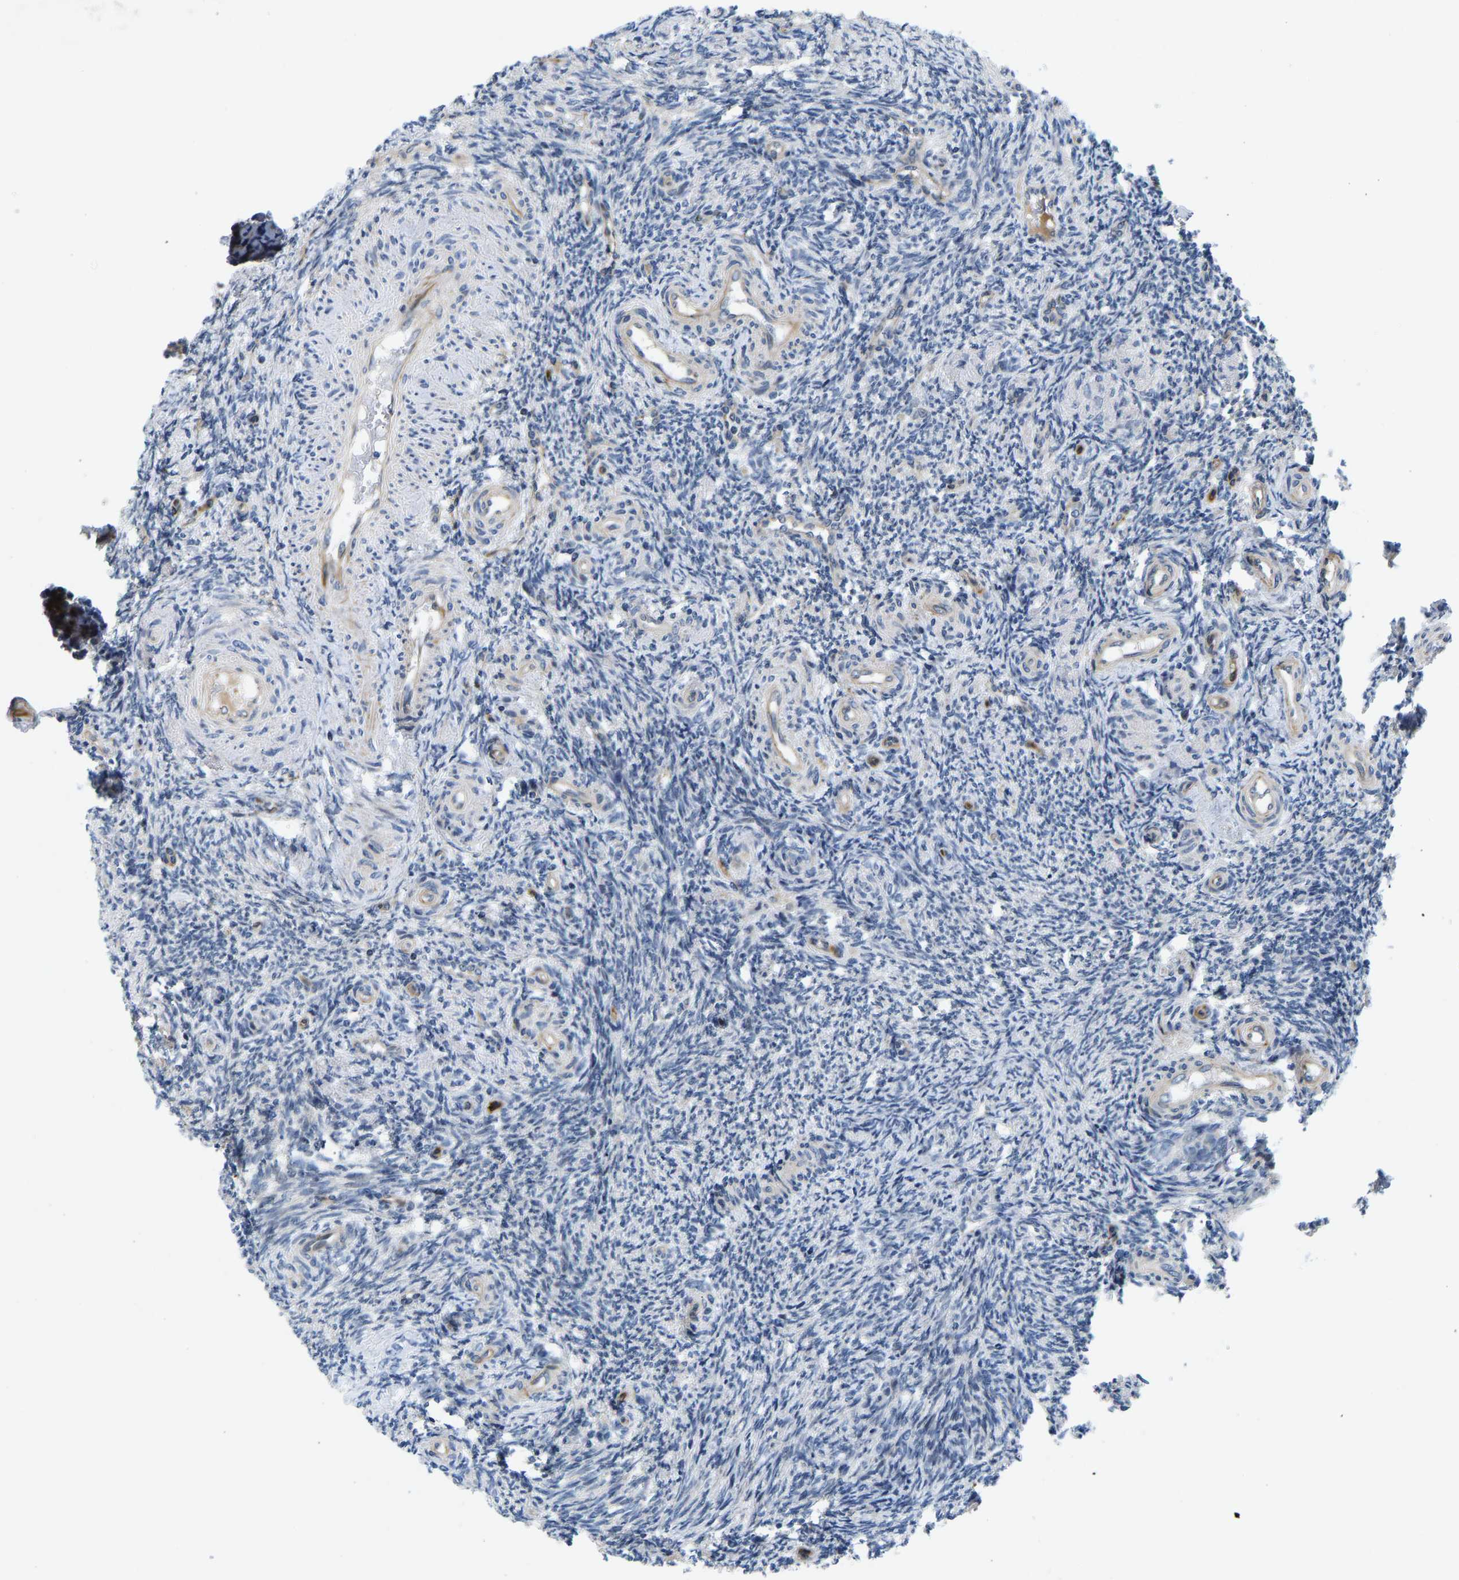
{"staining": {"intensity": "moderate", "quantity": "25%-75%", "location": "cytoplasmic/membranous"}, "tissue": "ovary", "cell_type": "Follicle cells", "image_type": "normal", "snomed": [{"axis": "morphology", "description": "Normal tissue, NOS"}, {"axis": "topography", "description": "Ovary"}], "caption": "The photomicrograph exhibits staining of normal ovary, revealing moderate cytoplasmic/membranous protein staining (brown color) within follicle cells.", "gene": "RESF1", "patient": {"sex": "female", "age": 41}}